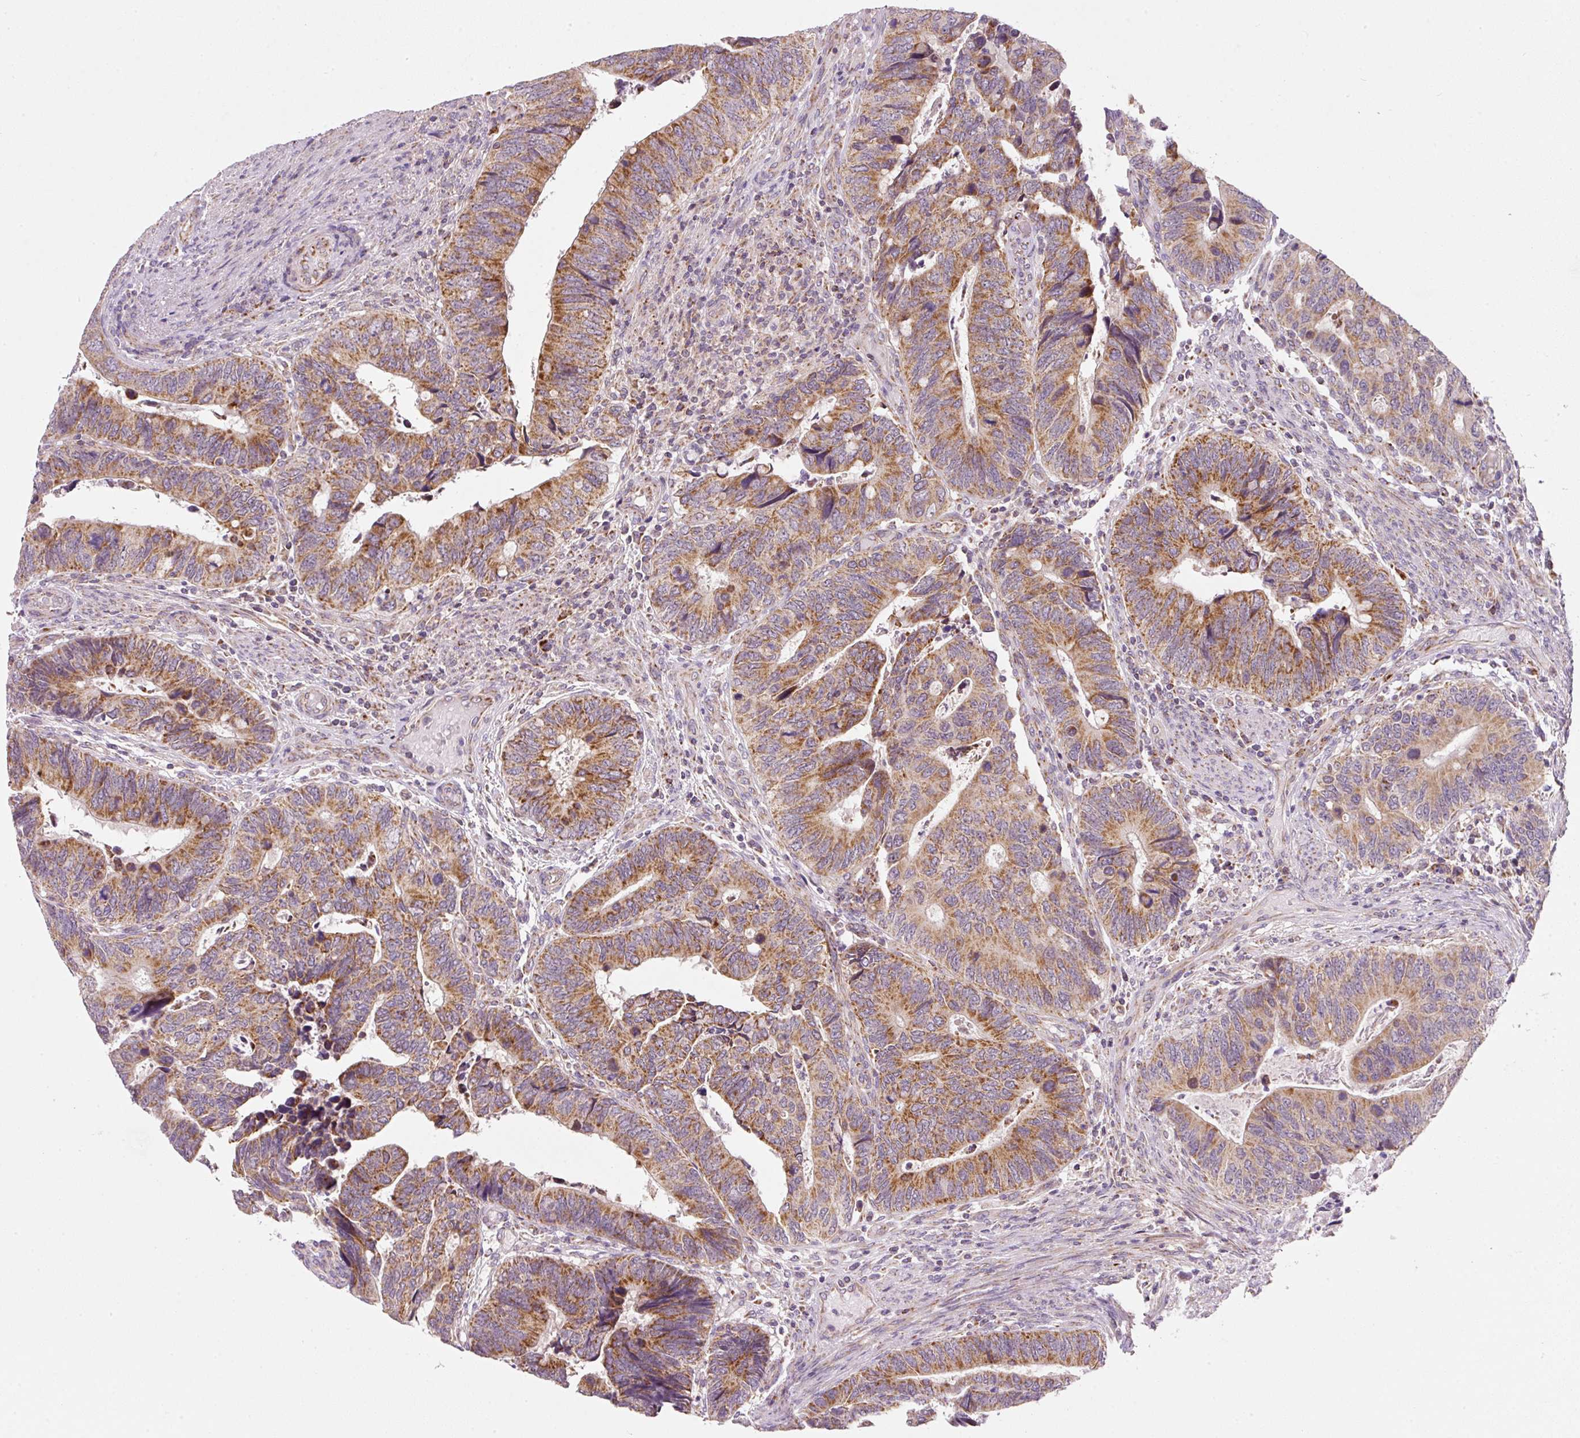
{"staining": {"intensity": "moderate", "quantity": ">75%", "location": "cytoplasmic/membranous"}, "tissue": "colorectal cancer", "cell_type": "Tumor cells", "image_type": "cancer", "snomed": [{"axis": "morphology", "description": "Adenocarcinoma, NOS"}, {"axis": "topography", "description": "Colon"}], "caption": "High-power microscopy captured an immunohistochemistry (IHC) micrograph of colorectal cancer (adenocarcinoma), revealing moderate cytoplasmic/membranous staining in about >75% of tumor cells.", "gene": "FAM78B", "patient": {"sex": "male", "age": 87}}